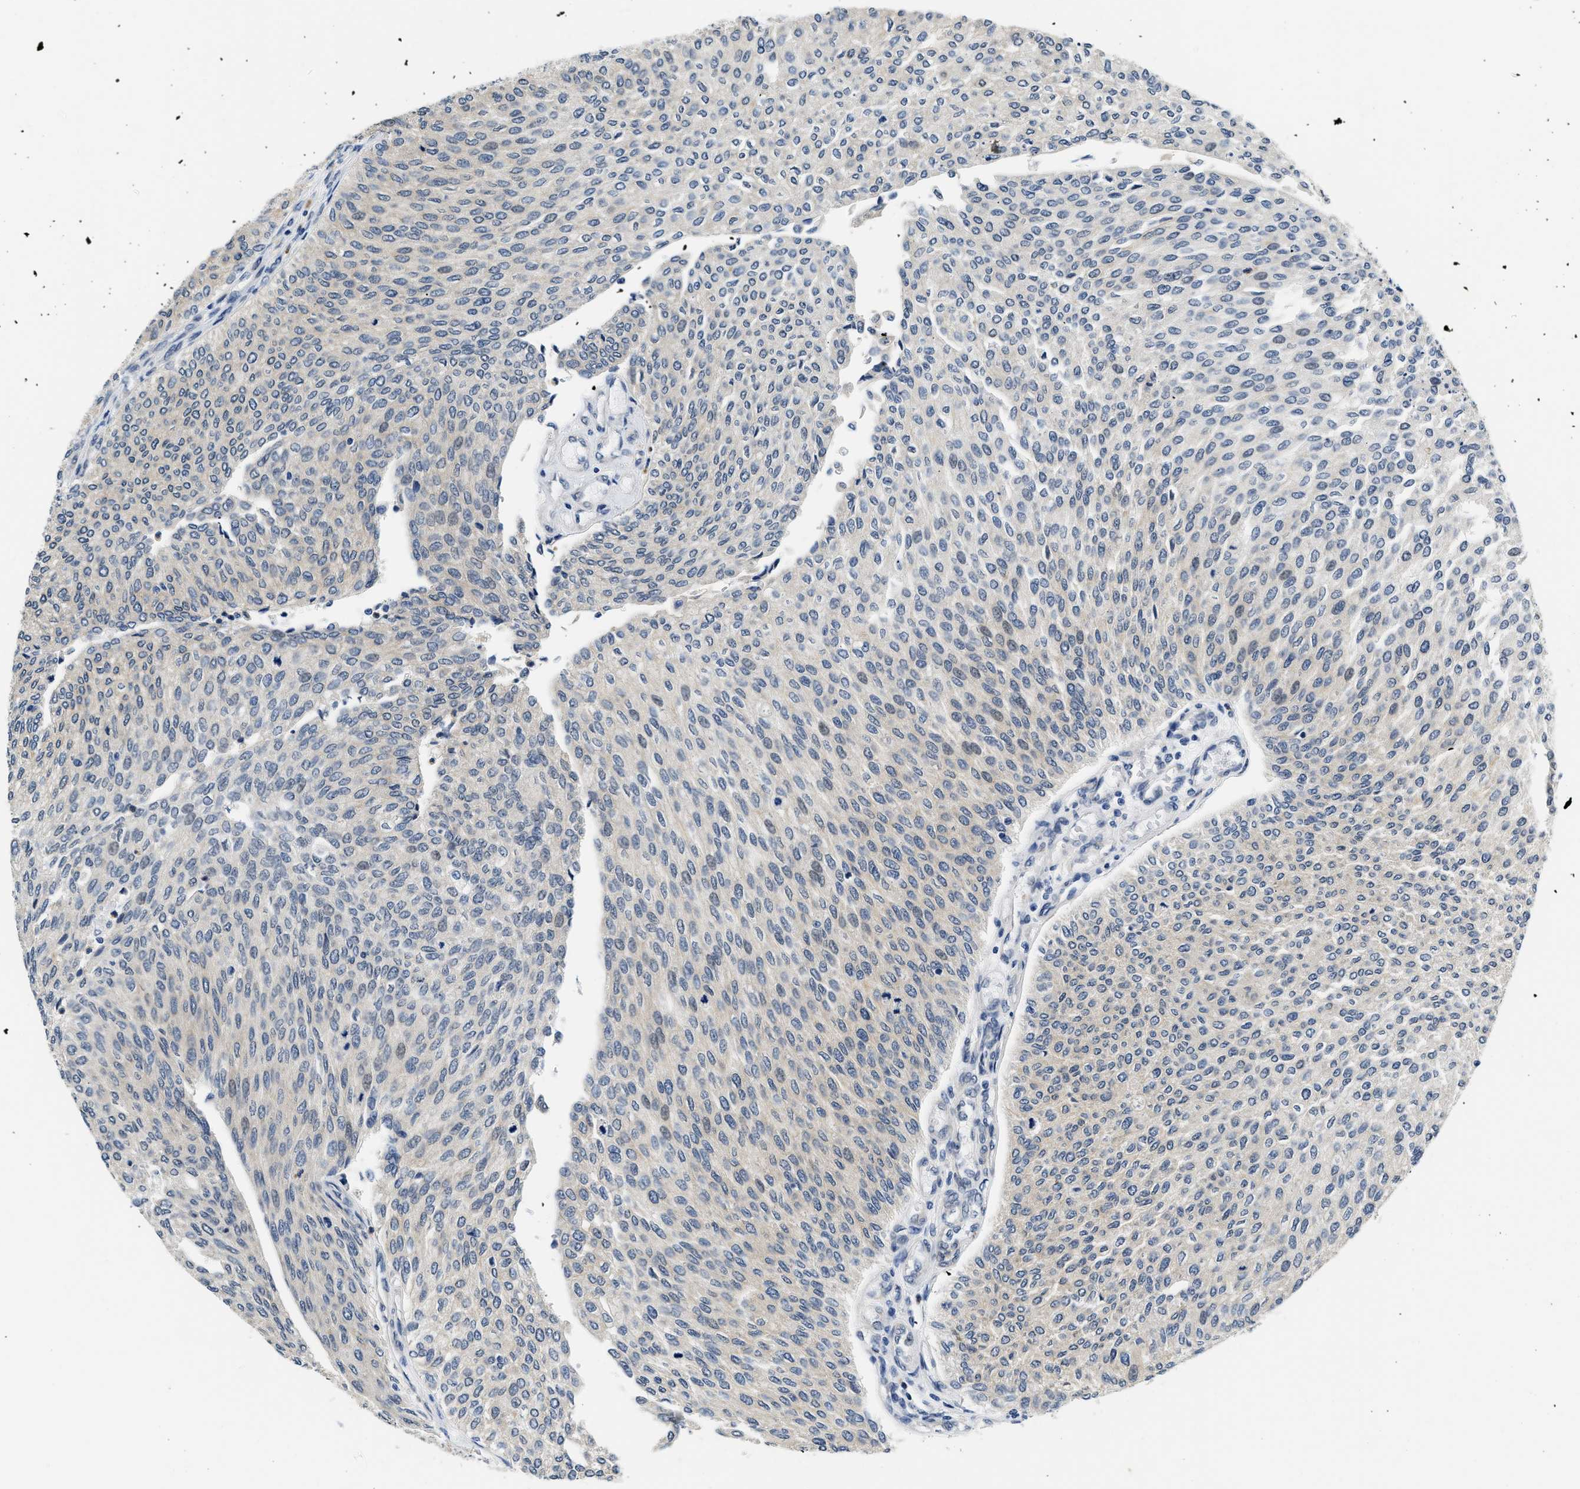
{"staining": {"intensity": "negative", "quantity": "none", "location": "none"}, "tissue": "urothelial cancer", "cell_type": "Tumor cells", "image_type": "cancer", "snomed": [{"axis": "morphology", "description": "Urothelial carcinoma, Low grade"}, {"axis": "topography", "description": "Urinary bladder"}], "caption": "Tumor cells show no significant expression in urothelial cancer.", "gene": "SMAD4", "patient": {"sex": "female", "age": 79}}